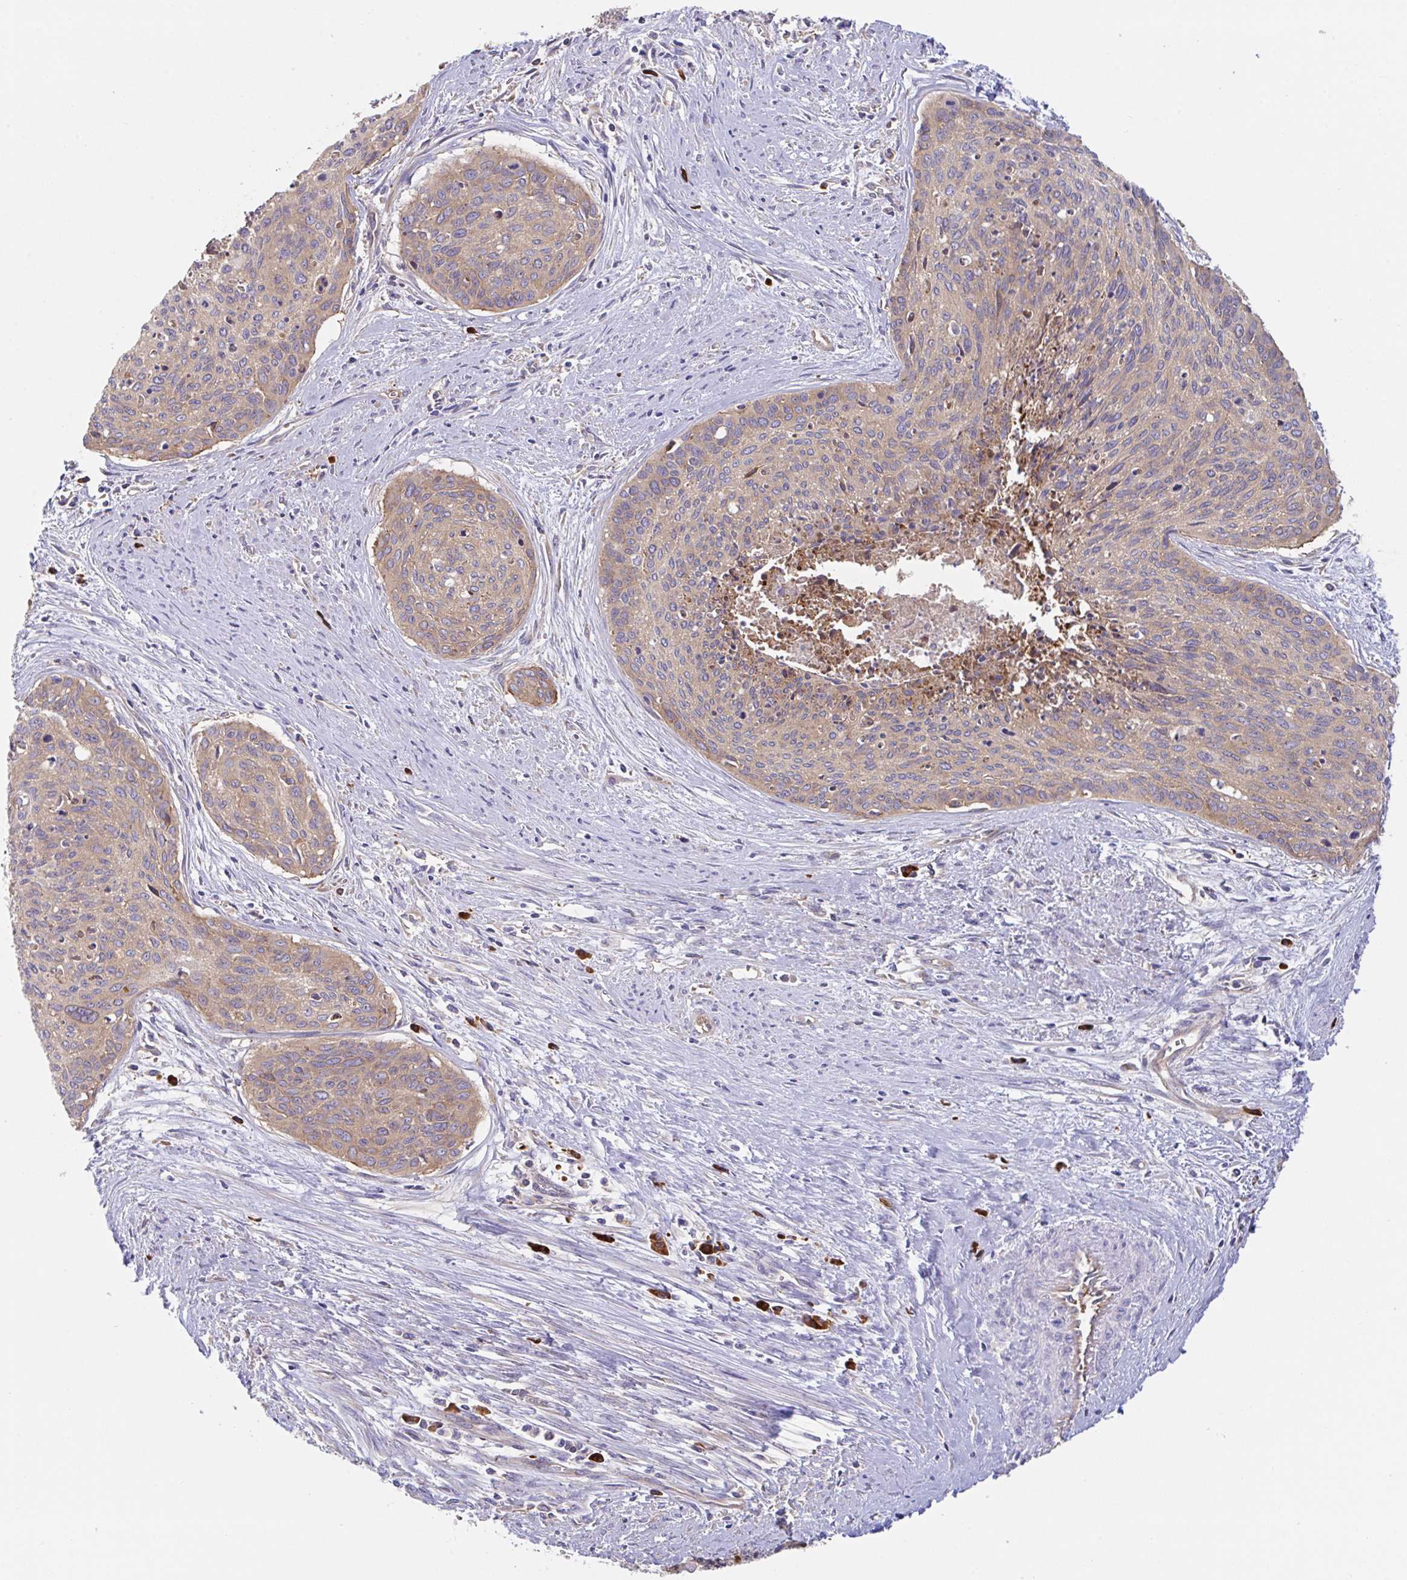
{"staining": {"intensity": "moderate", "quantity": "25%-75%", "location": "cytoplasmic/membranous"}, "tissue": "cervical cancer", "cell_type": "Tumor cells", "image_type": "cancer", "snomed": [{"axis": "morphology", "description": "Squamous cell carcinoma, NOS"}, {"axis": "topography", "description": "Cervix"}], "caption": "This histopathology image demonstrates immunohistochemistry (IHC) staining of human cervical squamous cell carcinoma, with medium moderate cytoplasmic/membranous positivity in about 25%-75% of tumor cells.", "gene": "YARS2", "patient": {"sex": "female", "age": 55}}